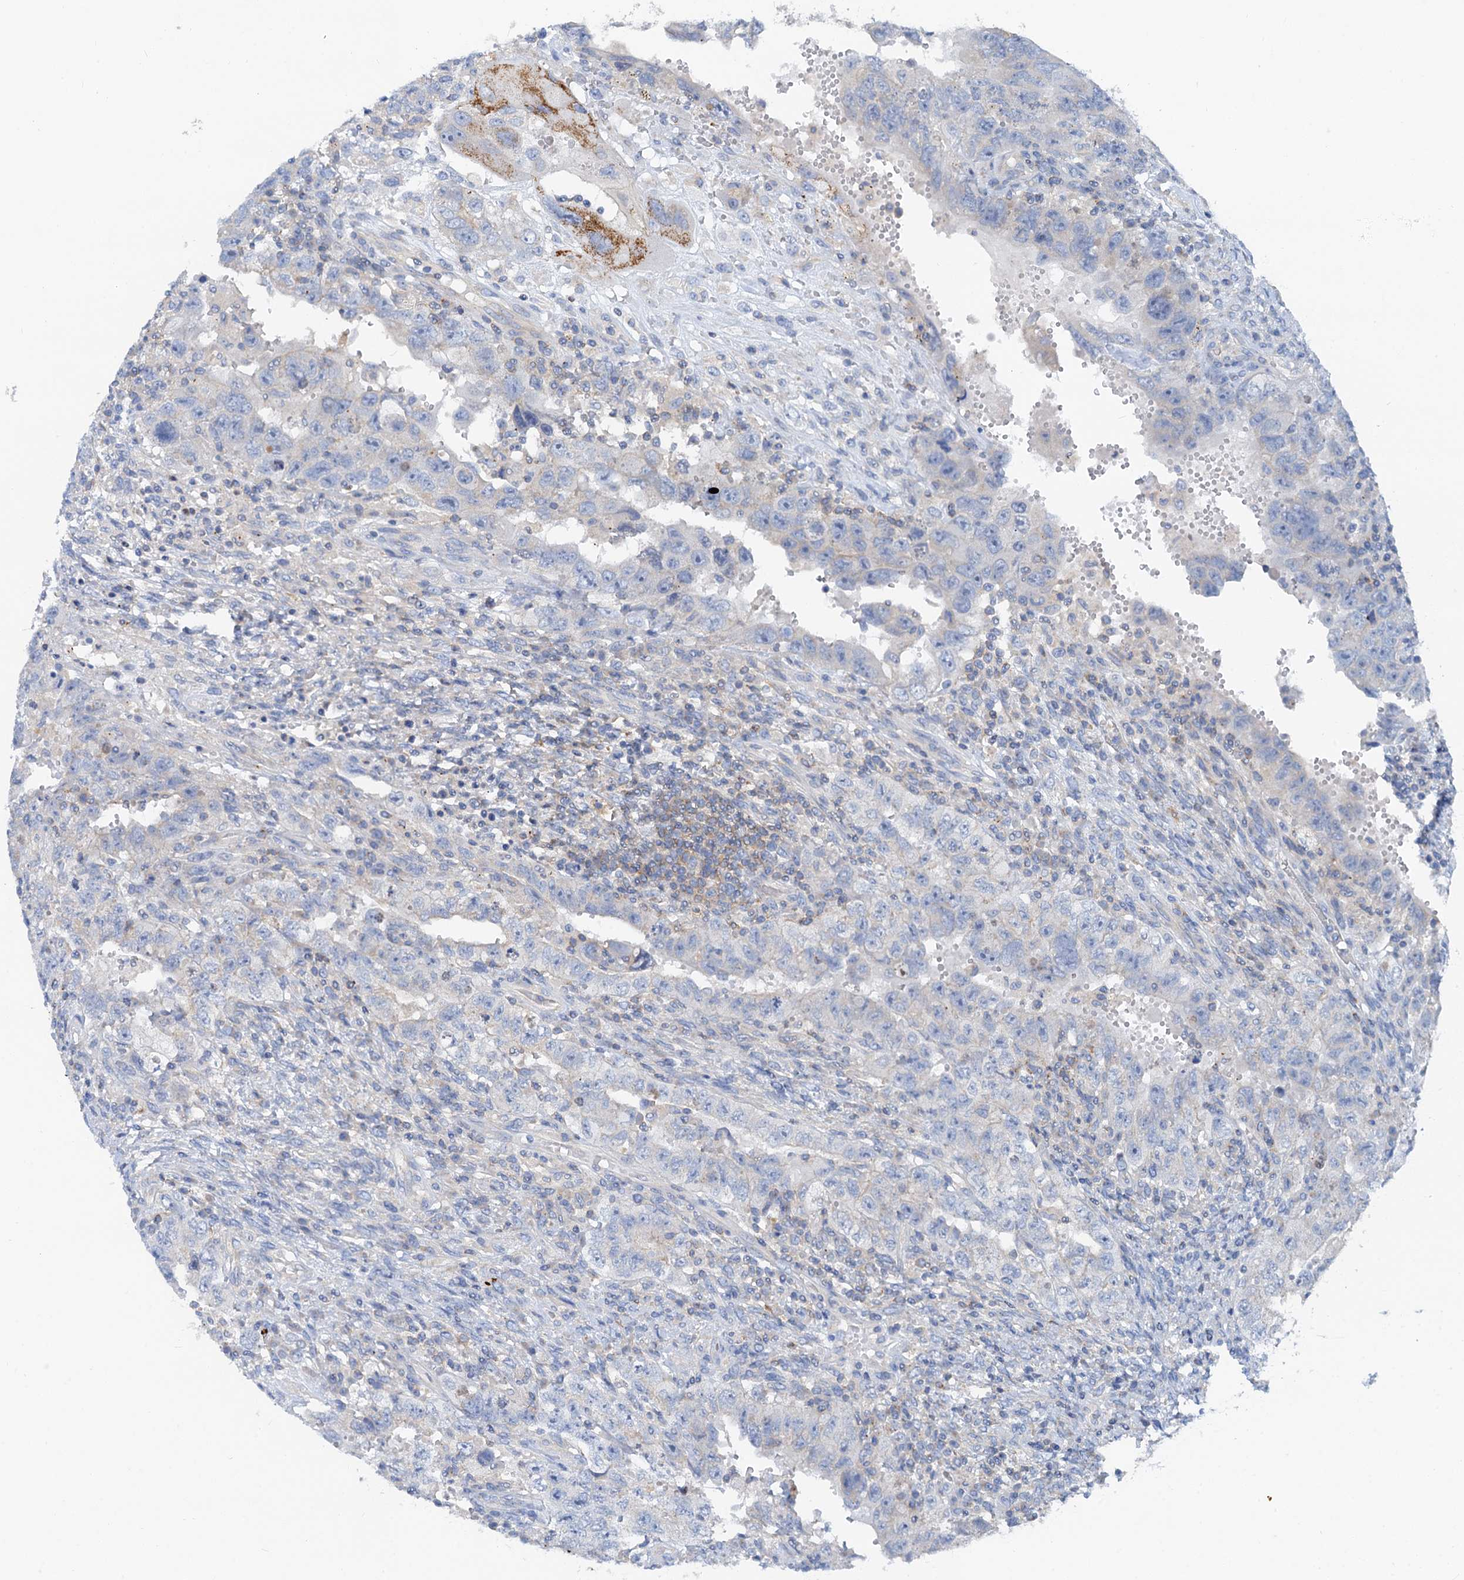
{"staining": {"intensity": "negative", "quantity": "none", "location": "none"}, "tissue": "testis cancer", "cell_type": "Tumor cells", "image_type": "cancer", "snomed": [{"axis": "morphology", "description": "Carcinoma, Embryonal, NOS"}, {"axis": "topography", "description": "Testis"}], "caption": "IHC photomicrograph of neoplastic tissue: testis cancer stained with DAB reveals no significant protein staining in tumor cells. (Stains: DAB immunohistochemistry (IHC) with hematoxylin counter stain, Microscopy: brightfield microscopy at high magnification).", "gene": "ANKRD26", "patient": {"sex": "male", "age": 26}}